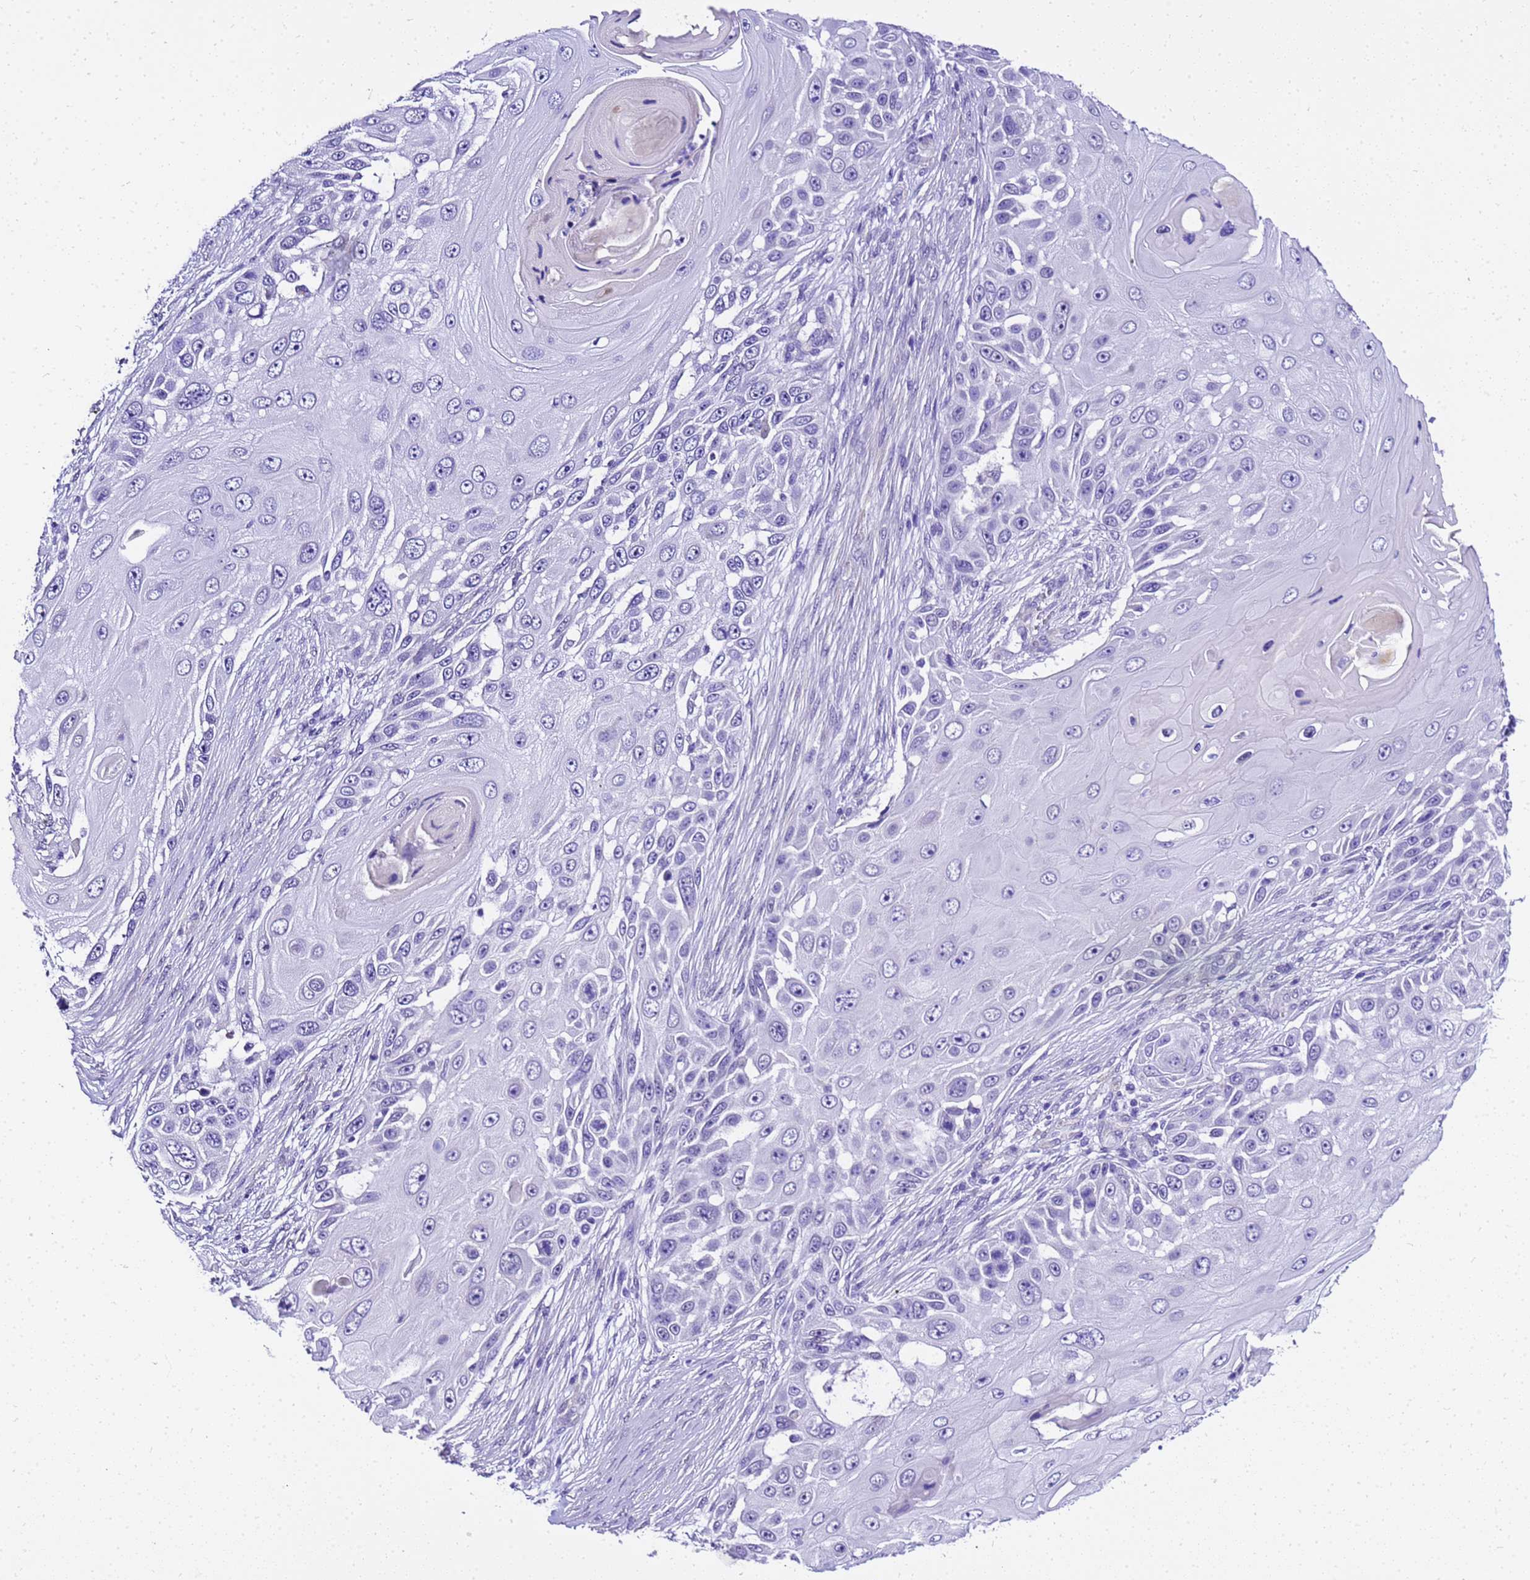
{"staining": {"intensity": "negative", "quantity": "none", "location": "none"}, "tissue": "skin cancer", "cell_type": "Tumor cells", "image_type": "cancer", "snomed": [{"axis": "morphology", "description": "Squamous cell carcinoma, NOS"}, {"axis": "topography", "description": "Skin"}], "caption": "This is a histopathology image of IHC staining of skin squamous cell carcinoma, which shows no staining in tumor cells.", "gene": "HSPB6", "patient": {"sex": "female", "age": 44}}